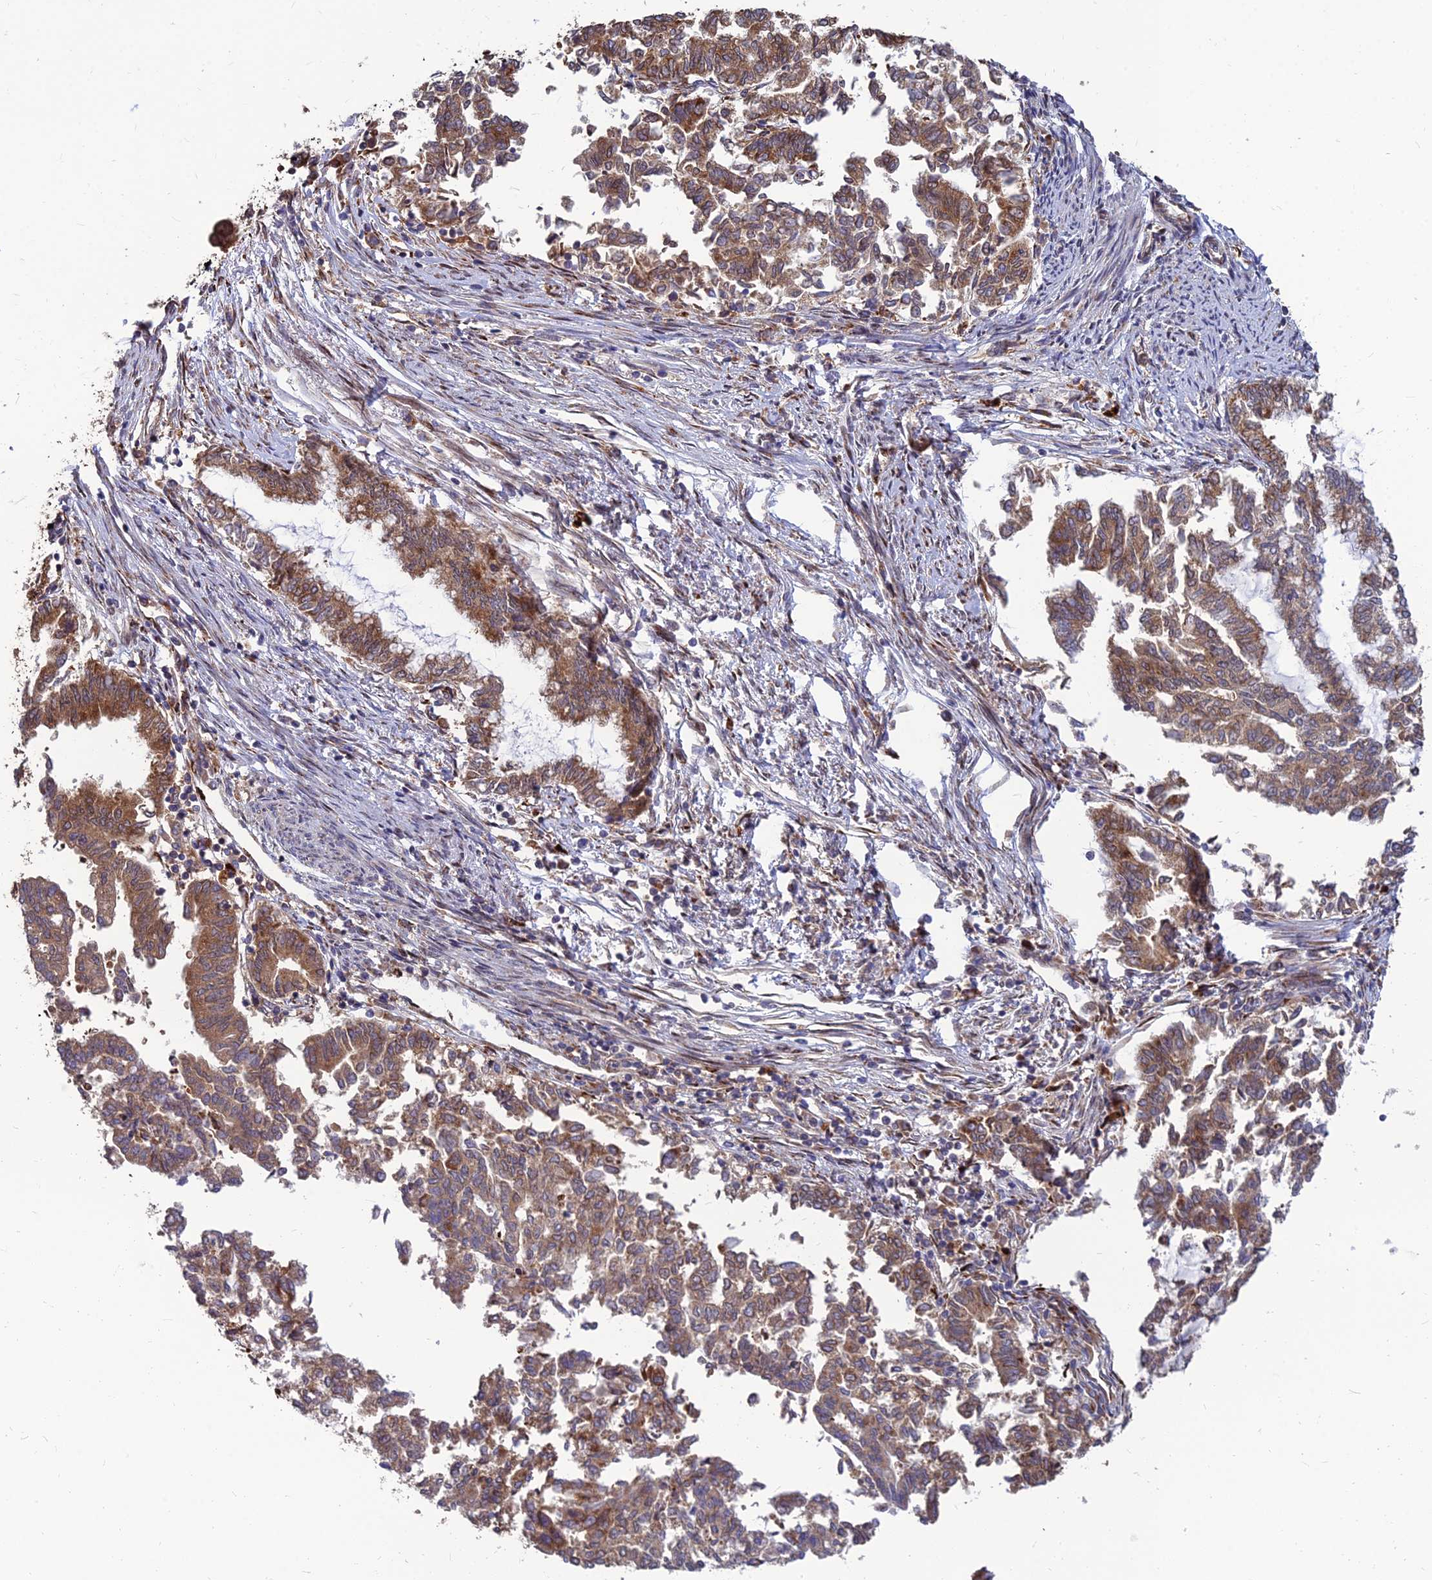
{"staining": {"intensity": "moderate", "quantity": ">75%", "location": "cytoplasmic/membranous"}, "tissue": "endometrial cancer", "cell_type": "Tumor cells", "image_type": "cancer", "snomed": [{"axis": "morphology", "description": "Adenocarcinoma, NOS"}, {"axis": "topography", "description": "Endometrium"}], "caption": "The histopathology image shows immunohistochemical staining of endometrial cancer (adenocarcinoma). There is moderate cytoplasmic/membranous expression is appreciated in about >75% of tumor cells.", "gene": "CCT6B", "patient": {"sex": "female", "age": 79}}